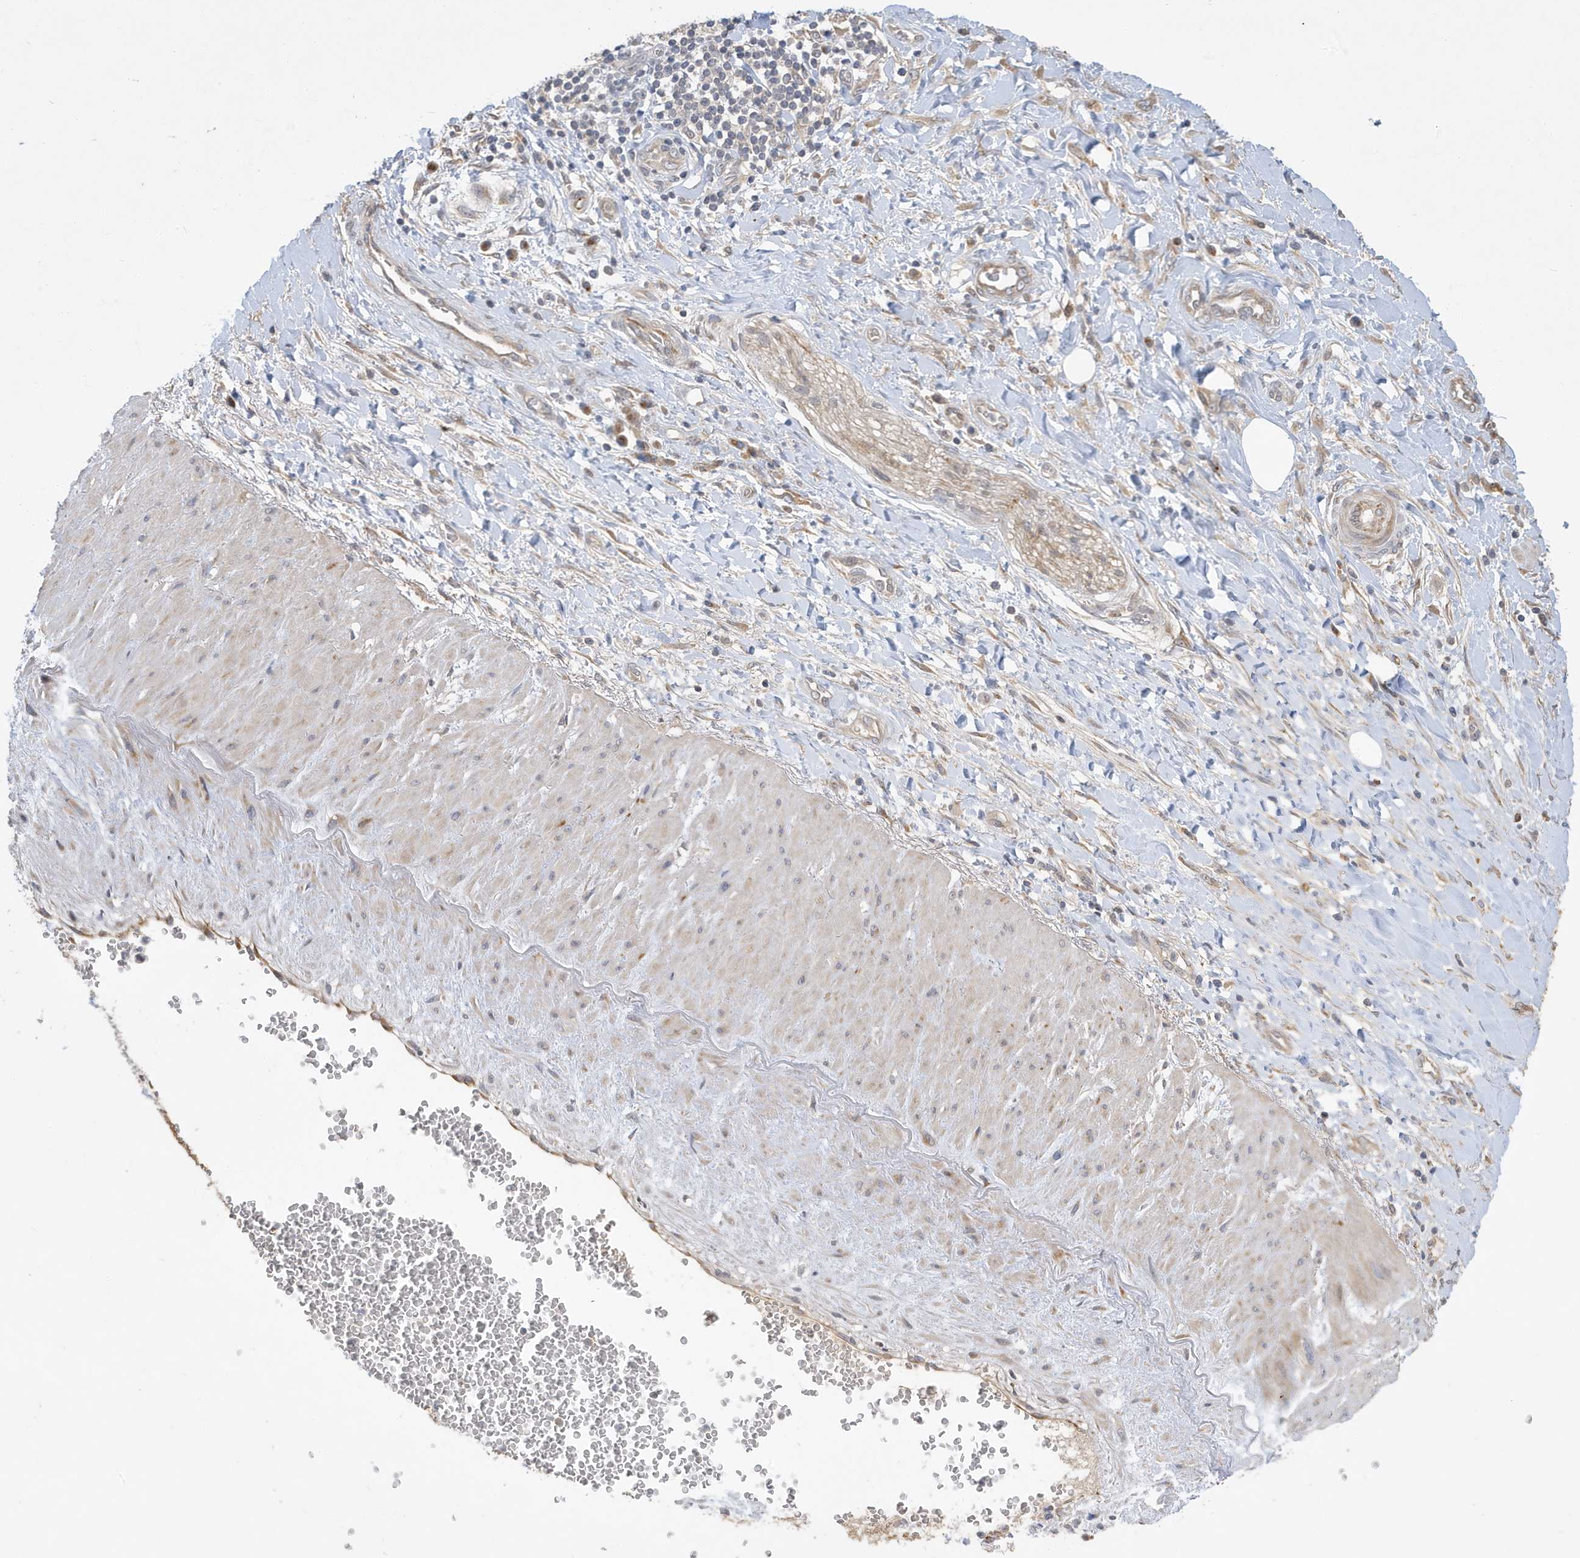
{"staining": {"intensity": "moderate", "quantity": "25%-75%", "location": "cytoplasmic/membranous"}, "tissue": "adipose tissue", "cell_type": "Adipocytes", "image_type": "normal", "snomed": [{"axis": "morphology", "description": "Normal tissue, NOS"}, {"axis": "morphology", "description": "Adenocarcinoma, NOS"}, {"axis": "topography", "description": "Pancreas"}, {"axis": "topography", "description": "Peripheral nerve tissue"}], "caption": "Immunohistochemistry (IHC) (DAB) staining of unremarkable adipose tissue displays moderate cytoplasmic/membranous protein positivity in about 25%-75% of adipocytes.", "gene": "LAPTM4A", "patient": {"sex": "male", "age": 59}}